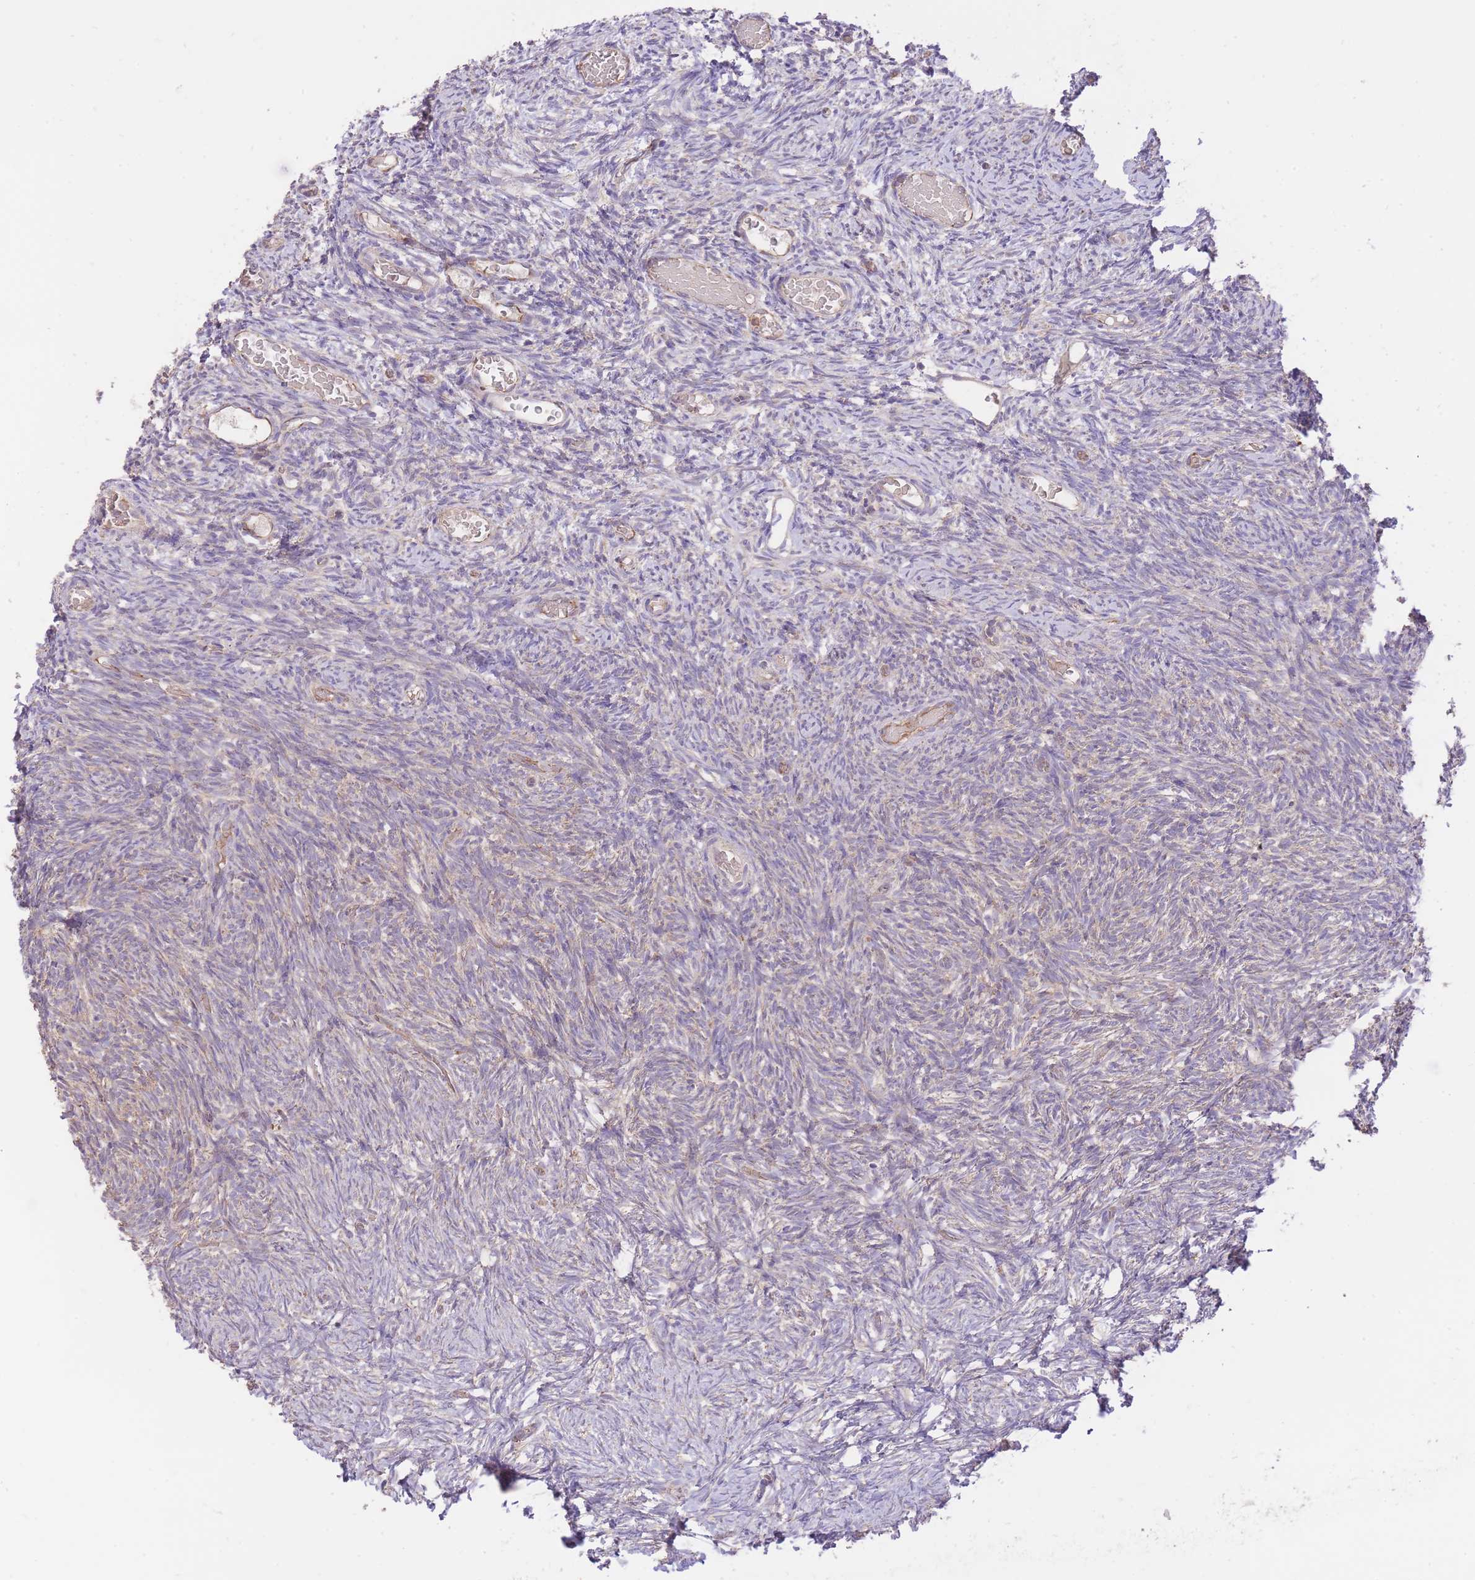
{"staining": {"intensity": "negative", "quantity": "none", "location": "none"}, "tissue": "ovary", "cell_type": "Ovarian stroma cells", "image_type": "normal", "snomed": [{"axis": "morphology", "description": "Normal tissue, NOS"}, {"axis": "topography", "description": "Ovary"}], "caption": "Immunohistochemical staining of benign ovary exhibits no significant staining in ovarian stroma cells.", "gene": "PREP", "patient": {"sex": "female", "age": 39}}